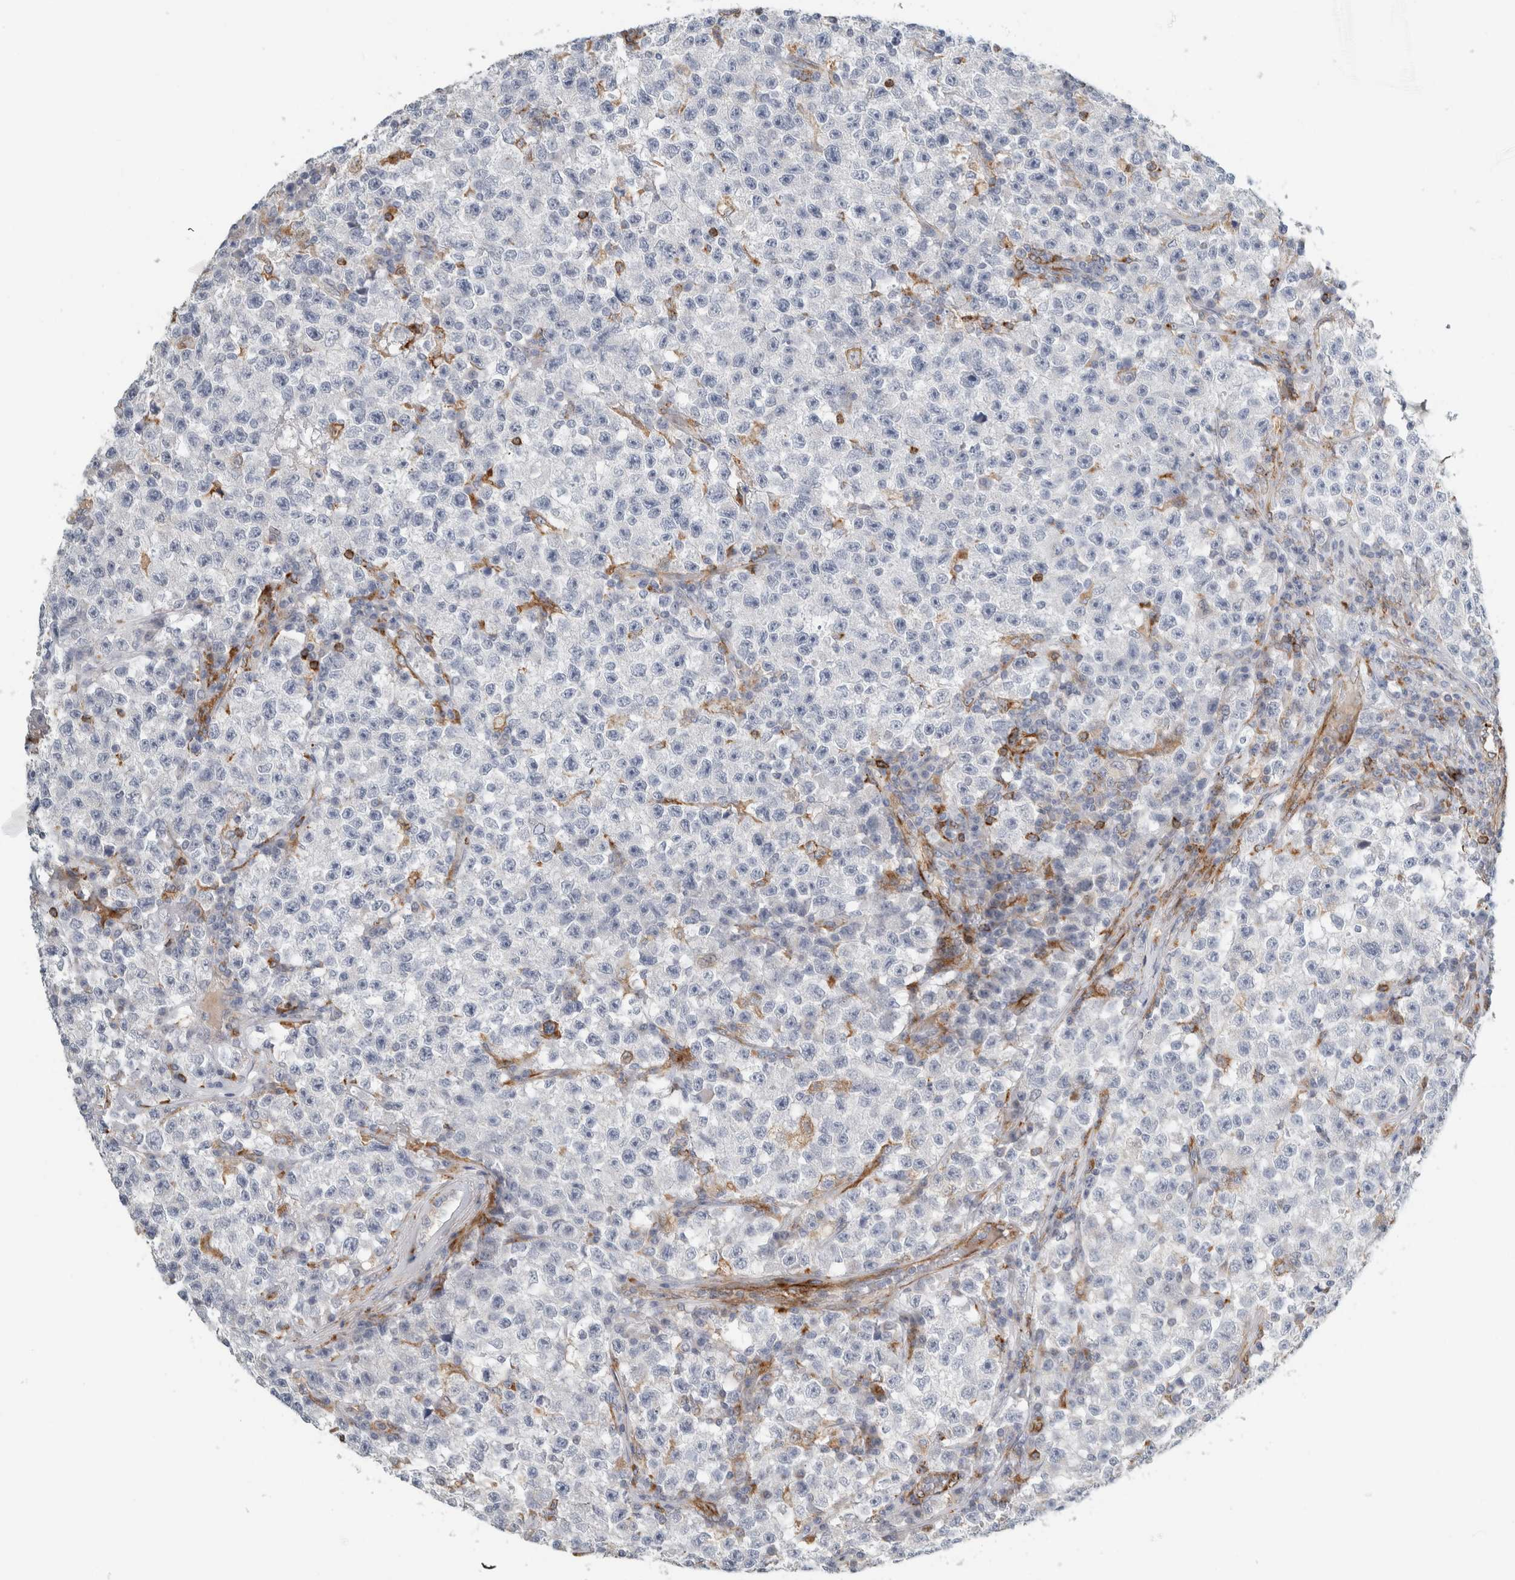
{"staining": {"intensity": "negative", "quantity": "none", "location": "none"}, "tissue": "testis cancer", "cell_type": "Tumor cells", "image_type": "cancer", "snomed": [{"axis": "morphology", "description": "Seminoma, NOS"}, {"axis": "topography", "description": "Testis"}], "caption": "IHC image of testis cancer stained for a protein (brown), which shows no expression in tumor cells.", "gene": "LY86", "patient": {"sex": "male", "age": 22}}